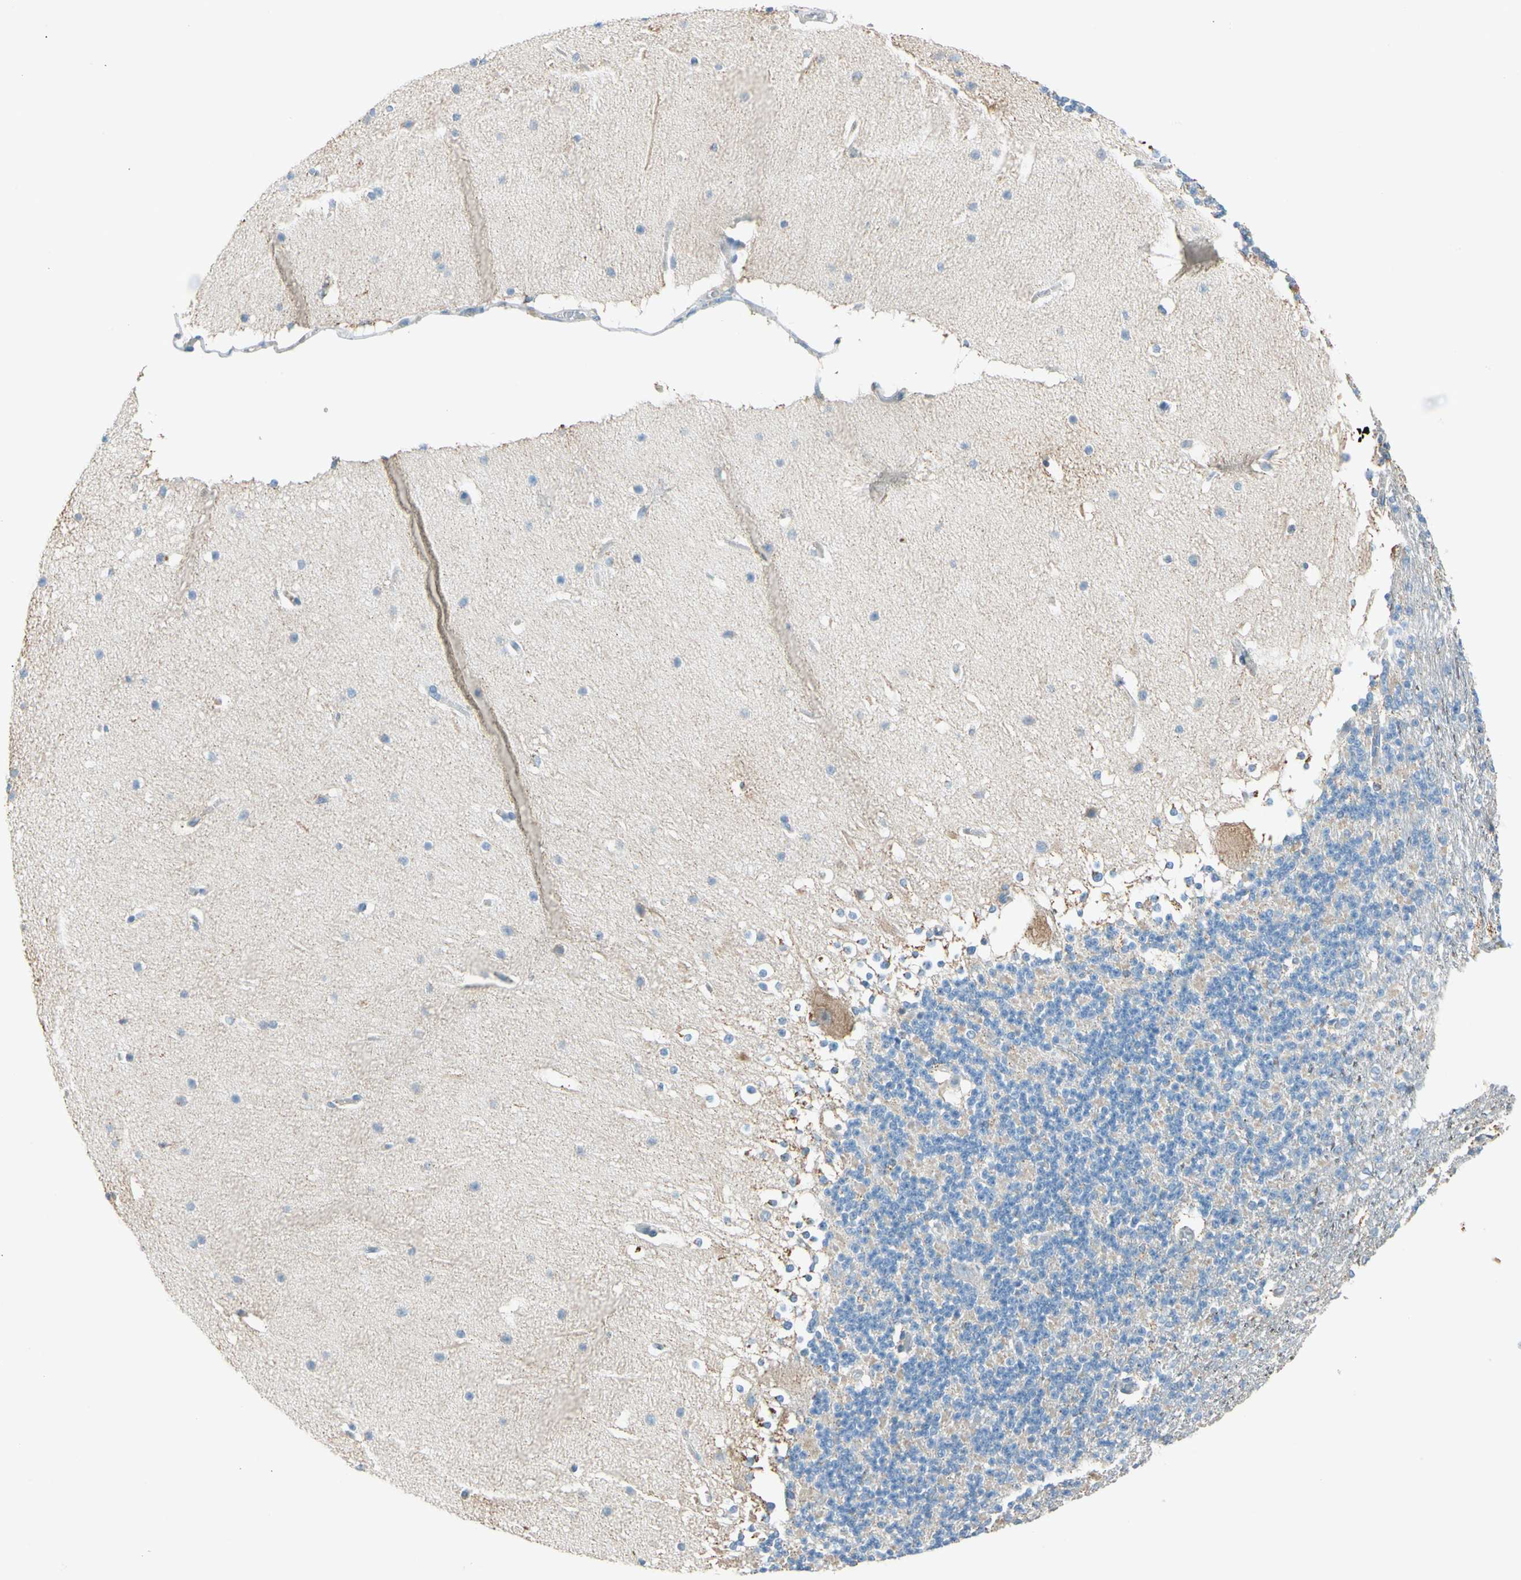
{"staining": {"intensity": "moderate", "quantity": ">75%", "location": "cytoplasmic/membranous"}, "tissue": "cerebellum", "cell_type": "Cells in granular layer", "image_type": "normal", "snomed": [{"axis": "morphology", "description": "Normal tissue, NOS"}, {"axis": "topography", "description": "Cerebellum"}], "caption": "The histopathology image displays staining of benign cerebellum, revealing moderate cytoplasmic/membranous protein staining (brown color) within cells in granular layer. (Brightfield microscopy of DAB IHC at high magnification).", "gene": "LY6G6F", "patient": {"sex": "female", "age": 19}}